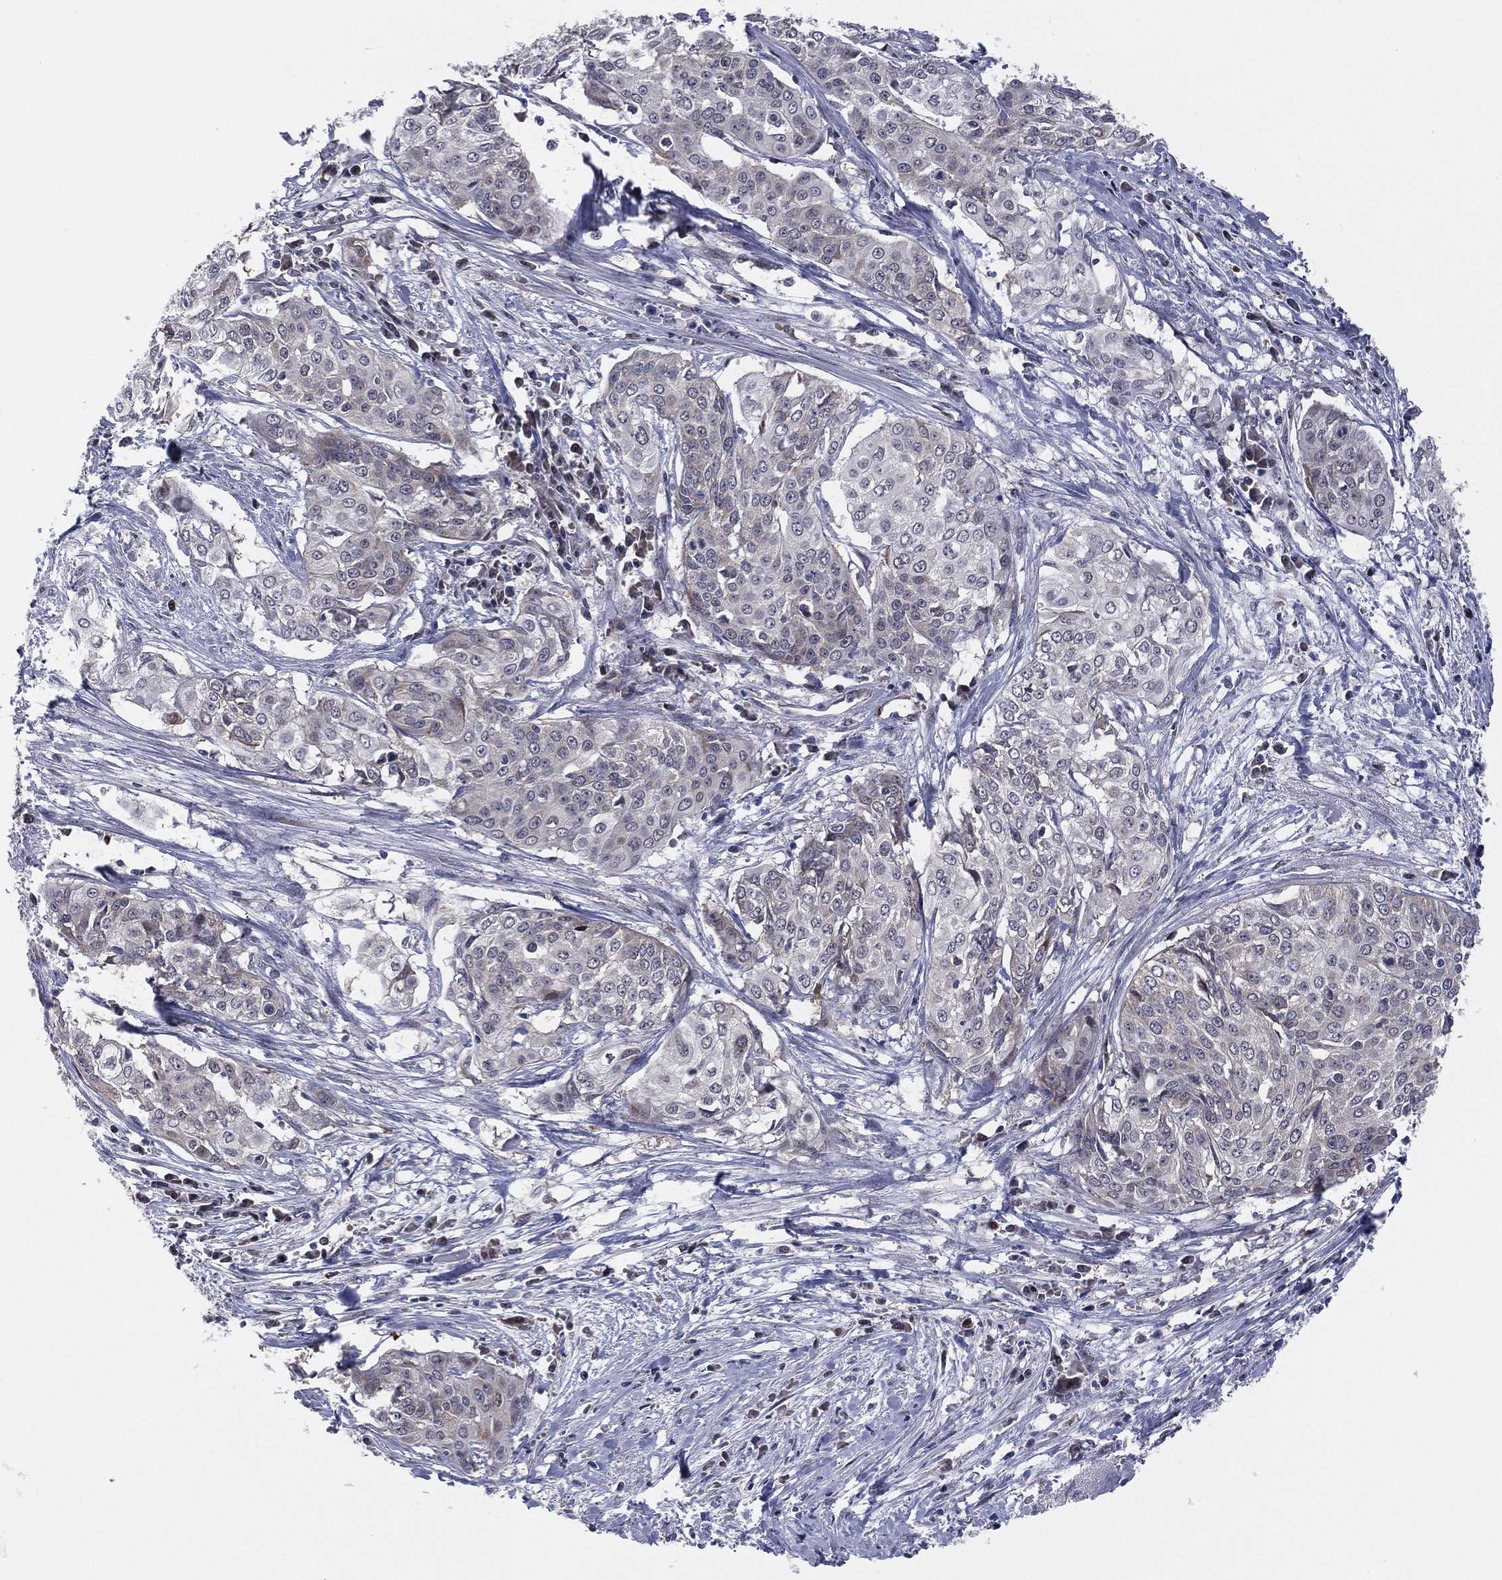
{"staining": {"intensity": "negative", "quantity": "none", "location": "none"}, "tissue": "cervical cancer", "cell_type": "Tumor cells", "image_type": "cancer", "snomed": [{"axis": "morphology", "description": "Squamous cell carcinoma, NOS"}, {"axis": "topography", "description": "Cervix"}], "caption": "DAB immunohistochemical staining of cervical cancer exhibits no significant staining in tumor cells. (Immunohistochemistry, brightfield microscopy, high magnification).", "gene": "SNCG", "patient": {"sex": "female", "age": 39}}